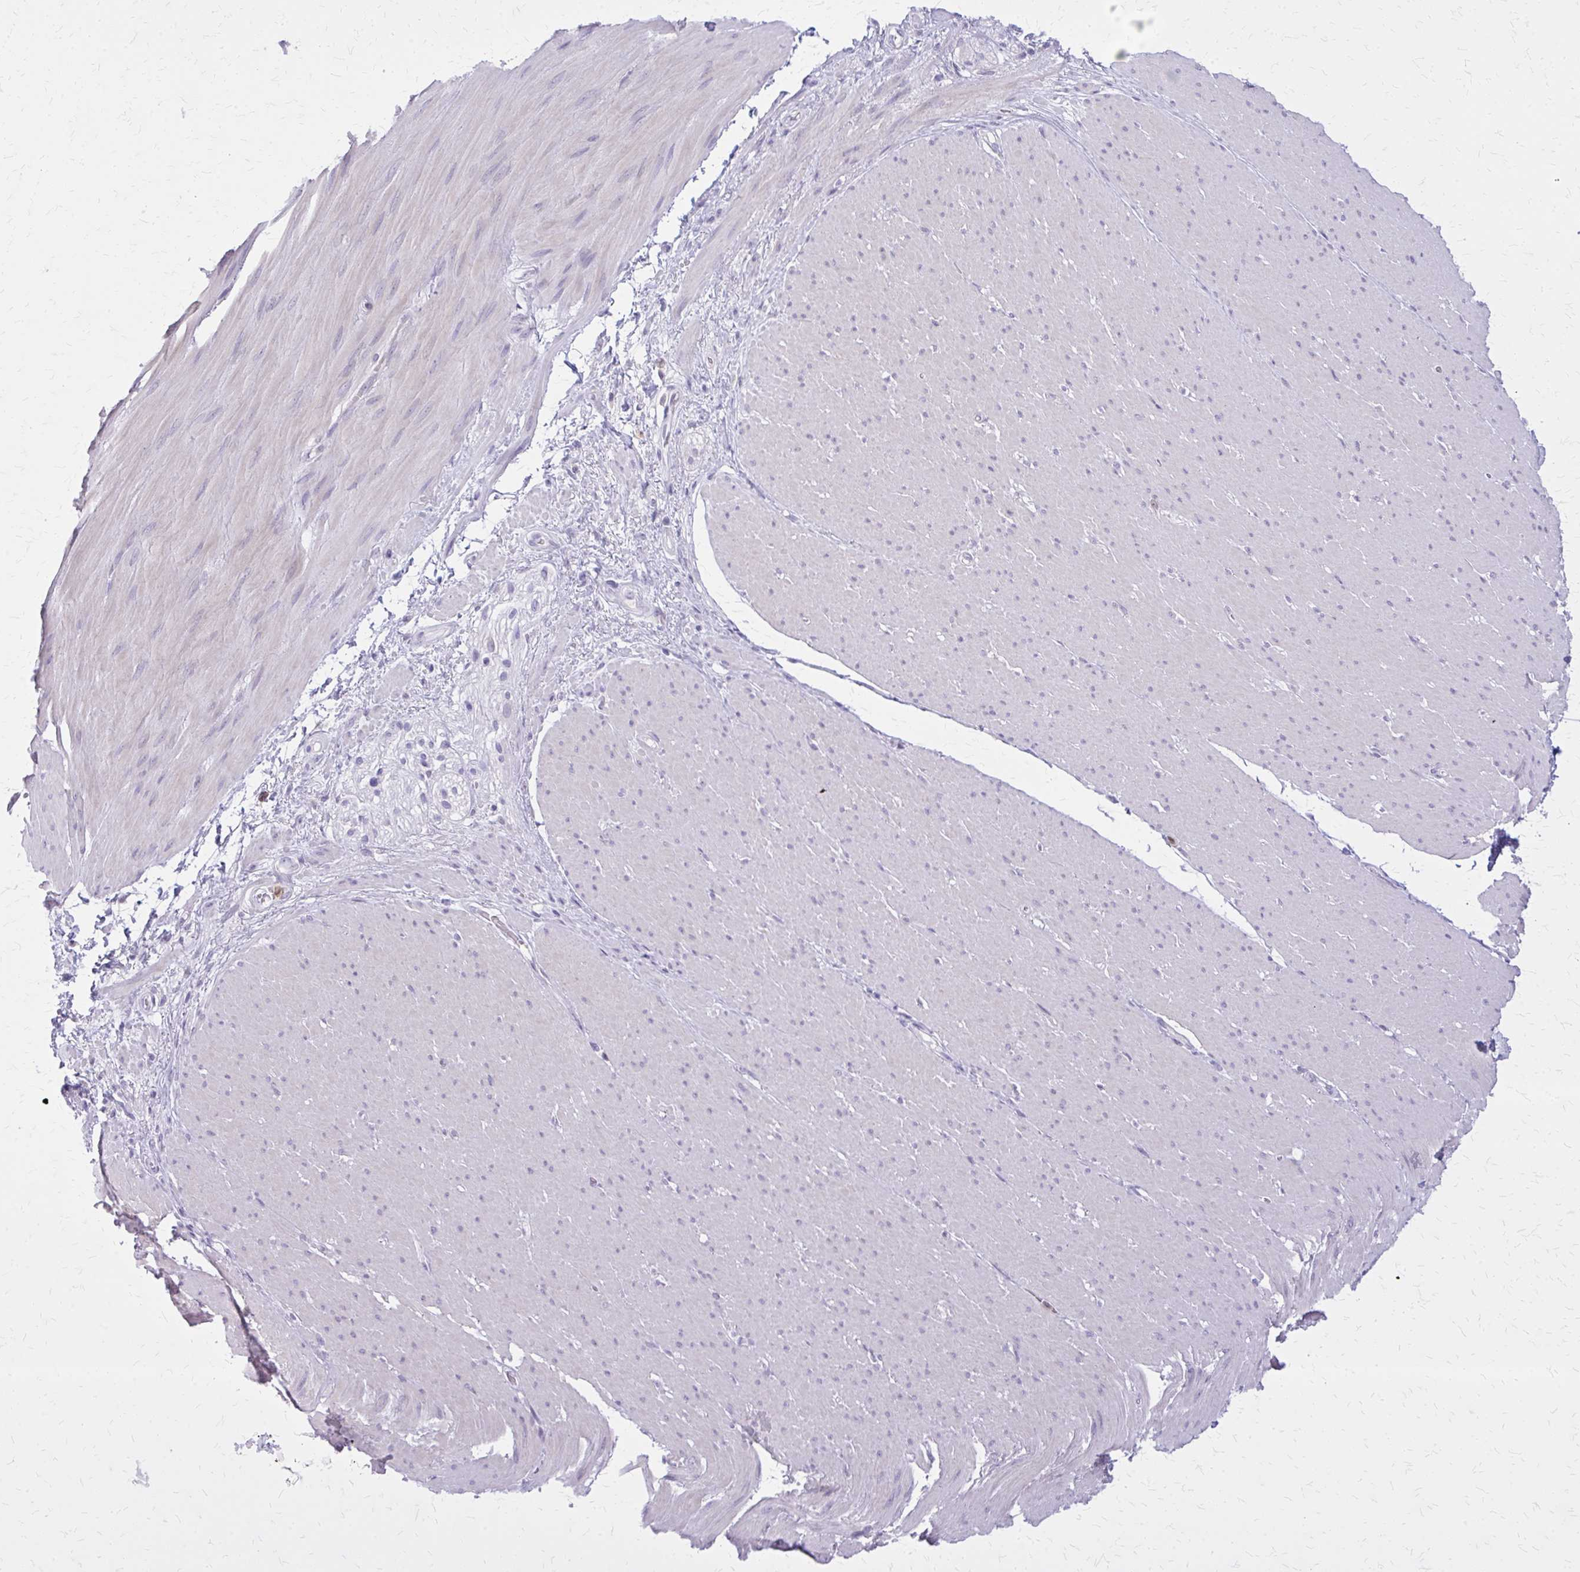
{"staining": {"intensity": "negative", "quantity": "none", "location": "none"}, "tissue": "smooth muscle", "cell_type": "Smooth muscle cells", "image_type": "normal", "snomed": [{"axis": "morphology", "description": "Normal tissue, NOS"}, {"axis": "topography", "description": "Smooth muscle"}, {"axis": "topography", "description": "Rectum"}], "caption": "DAB immunohistochemical staining of benign human smooth muscle displays no significant positivity in smooth muscle cells.", "gene": "GLRX", "patient": {"sex": "male", "age": 53}}